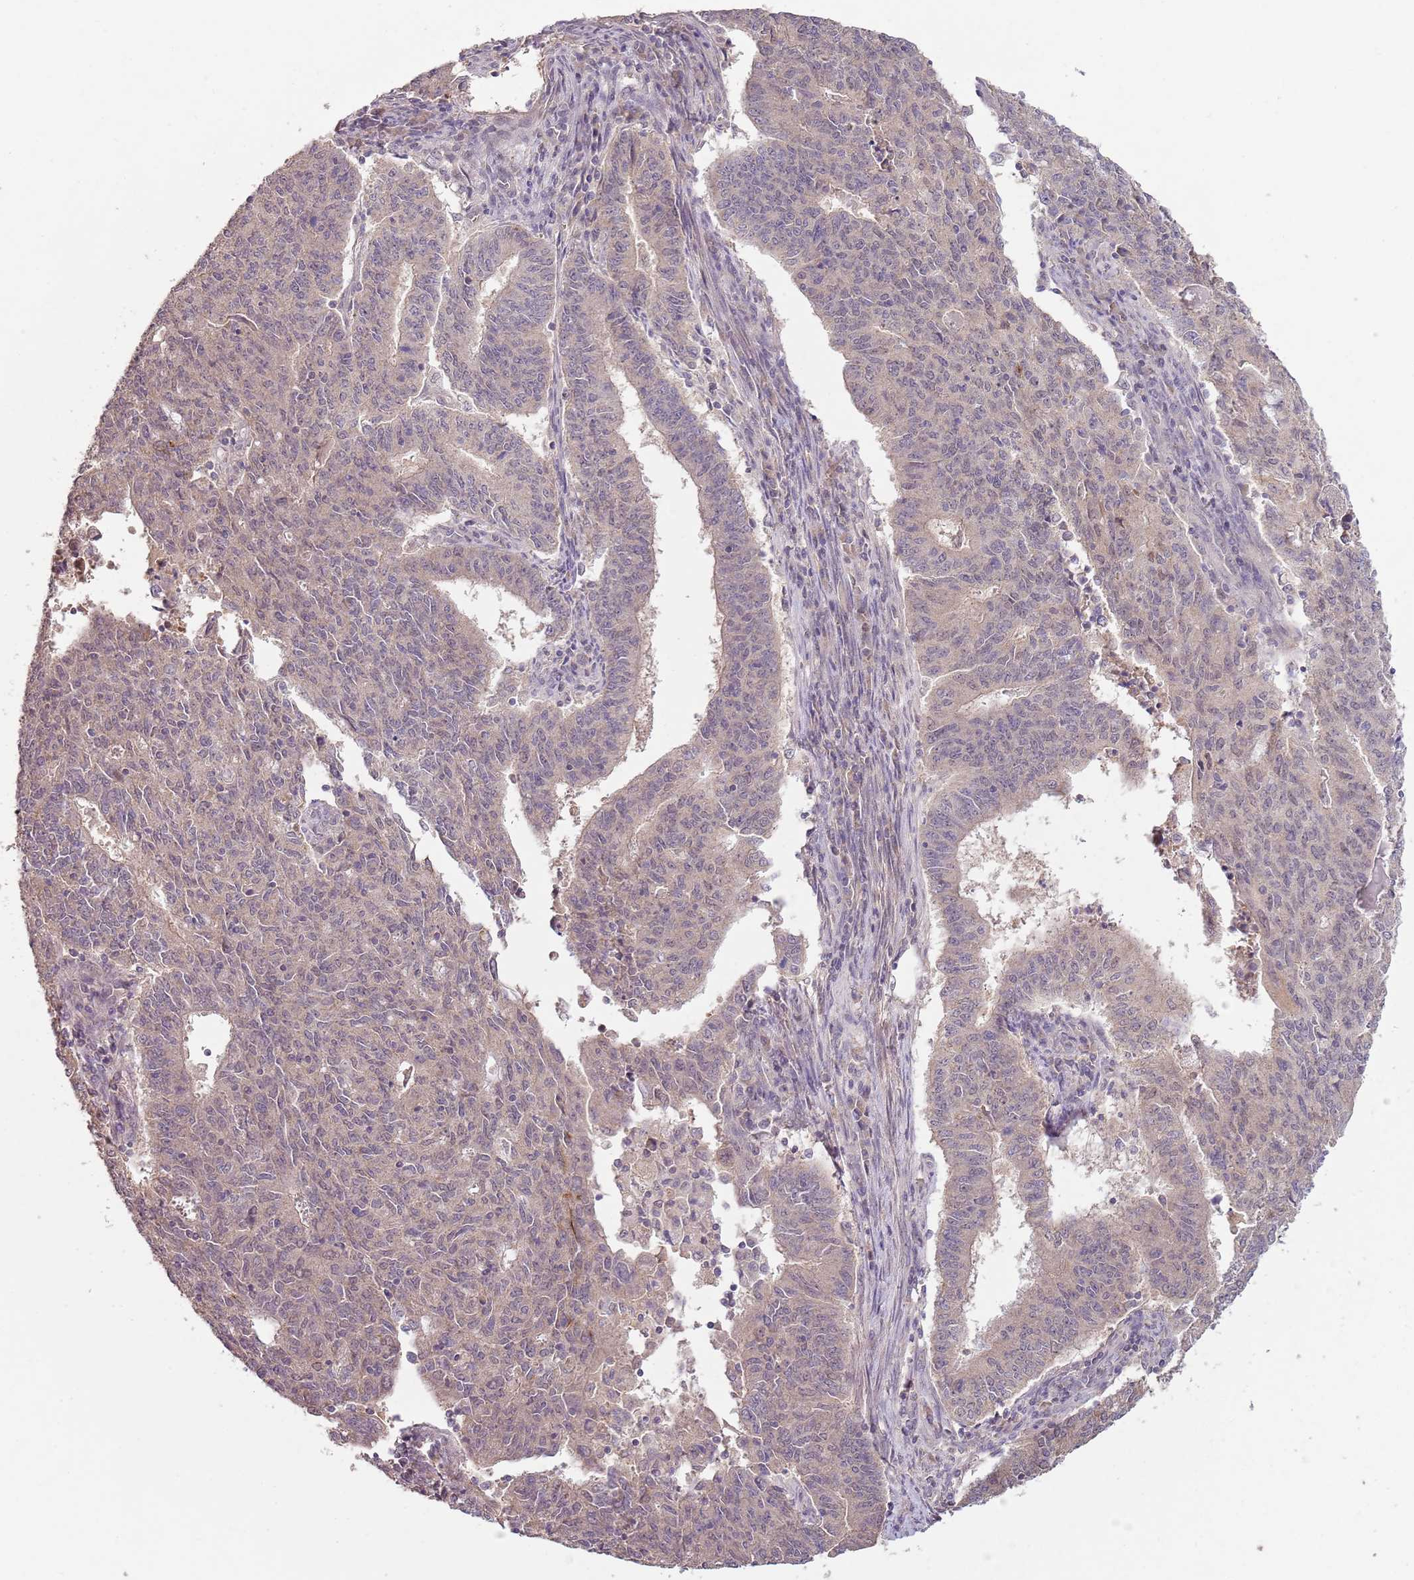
{"staining": {"intensity": "negative", "quantity": "none", "location": "none"}, "tissue": "endometrial cancer", "cell_type": "Tumor cells", "image_type": "cancer", "snomed": [{"axis": "morphology", "description": "Adenocarcinoma, NOS"}, {"axis": "topography", "description": "Endometrium"}], "caption": "Adenocarcinoma (endometrial) was stained to show a protein in brown. There is no significant staining in tumor cells. (DAB immunohistochemistry visualized using brightfield microscopy, high magnification).", "gene": "TEKT4", "patient": {"sex": "female", "age": 59}}